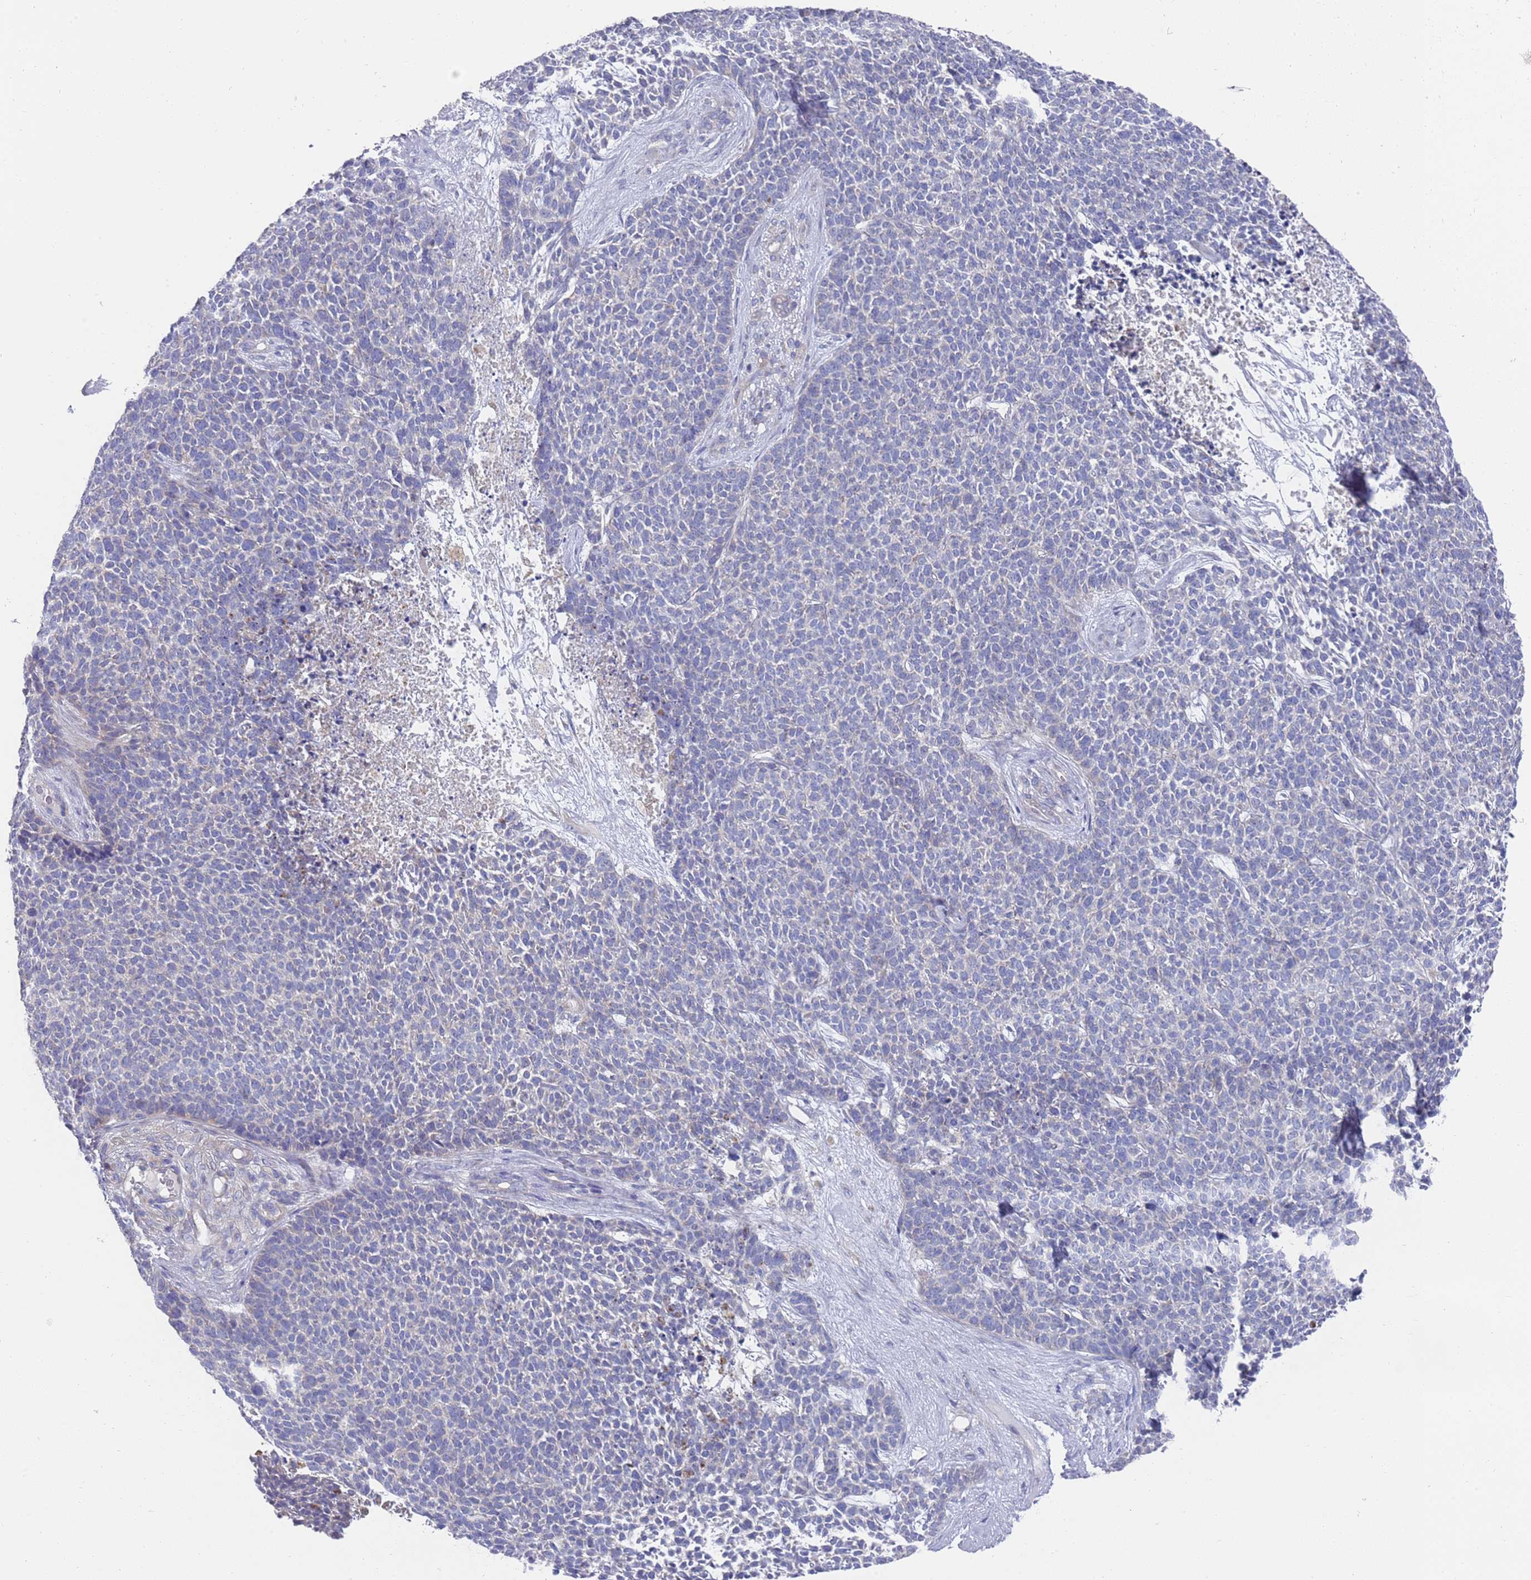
{"staining": {"intensity": "negative", "quantity": "none", "location": "none"}, "tissue": "skin cancer", "cell_type": "Tumor cells", "image_type": "cancer", "snomed": [{"axis": "morphology", "description": "Basal cell carcinoma"}, {"axis": "topography", "description": "Skin"}], "caption": "Immunohistochemical staining of basal cell carcinoma (skin) reveals no significant expression in tumor cells. (Stains: DAB immunohistochemistry (IHC) with hematoxylin counter stain, Microscopy: brightfield microscopy at high magnification).", "gene": "SCAPER", "patient": {"sex": "female", "age": 84}}